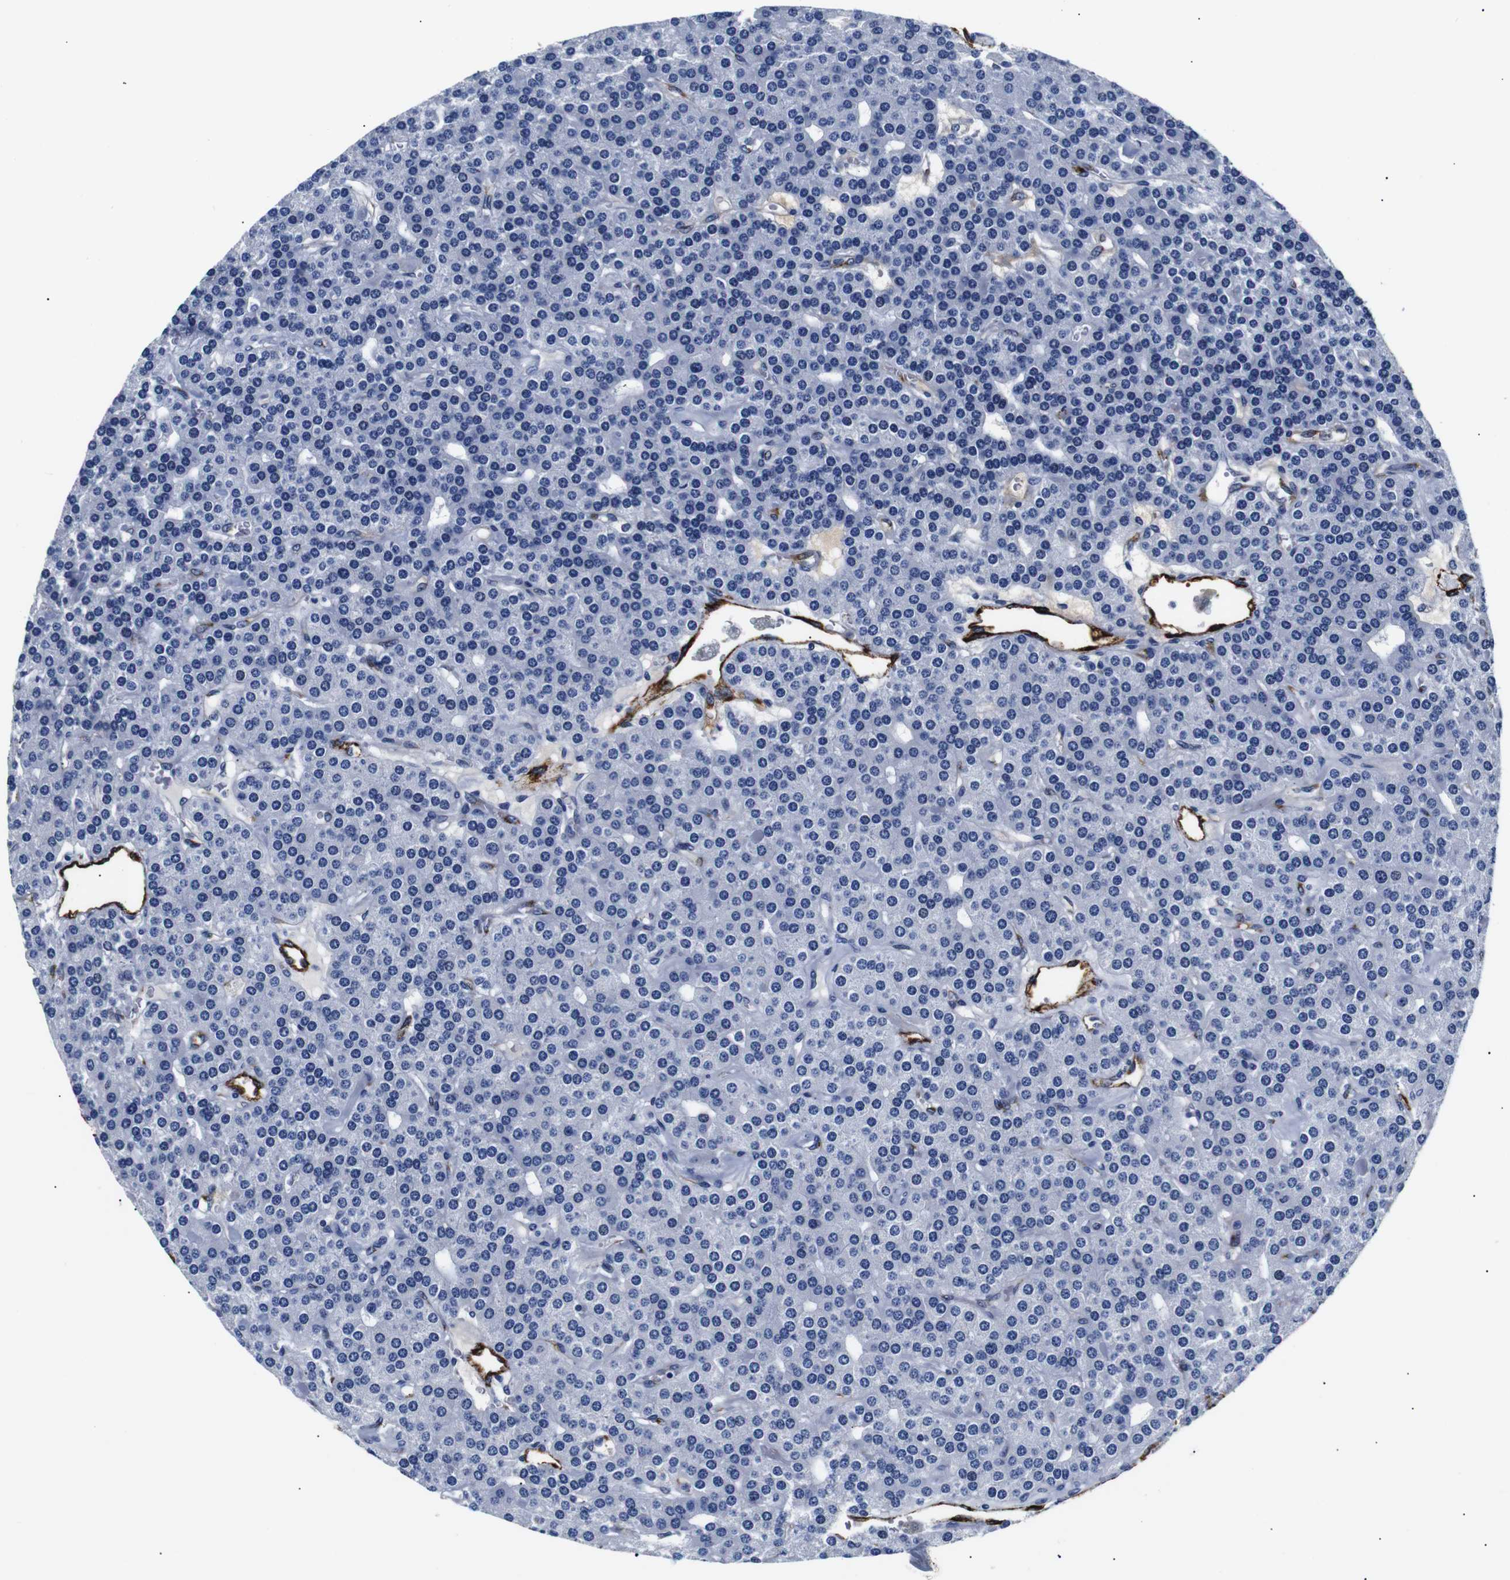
{"staining": {"intensity": "negative", "quantity": "none", "location": "none"}, "tissue": "parathyroid gland", "cell_type": "Glandular cells", "image_type": "normal", "snomed": [{"axis": "morphology", "description": "Normal tissue, NOS"}, {"axis": "morphology", "description": "Adenoma, NOS"}, {"axis": "topography", "description": "Parathyroid gland"}], "caption": "The micrograph demonstrates no significant positivity in glandular cells of parathyroid gland.", "gene": "MUC4", "patient": {"sex": "female", "age": 86}}